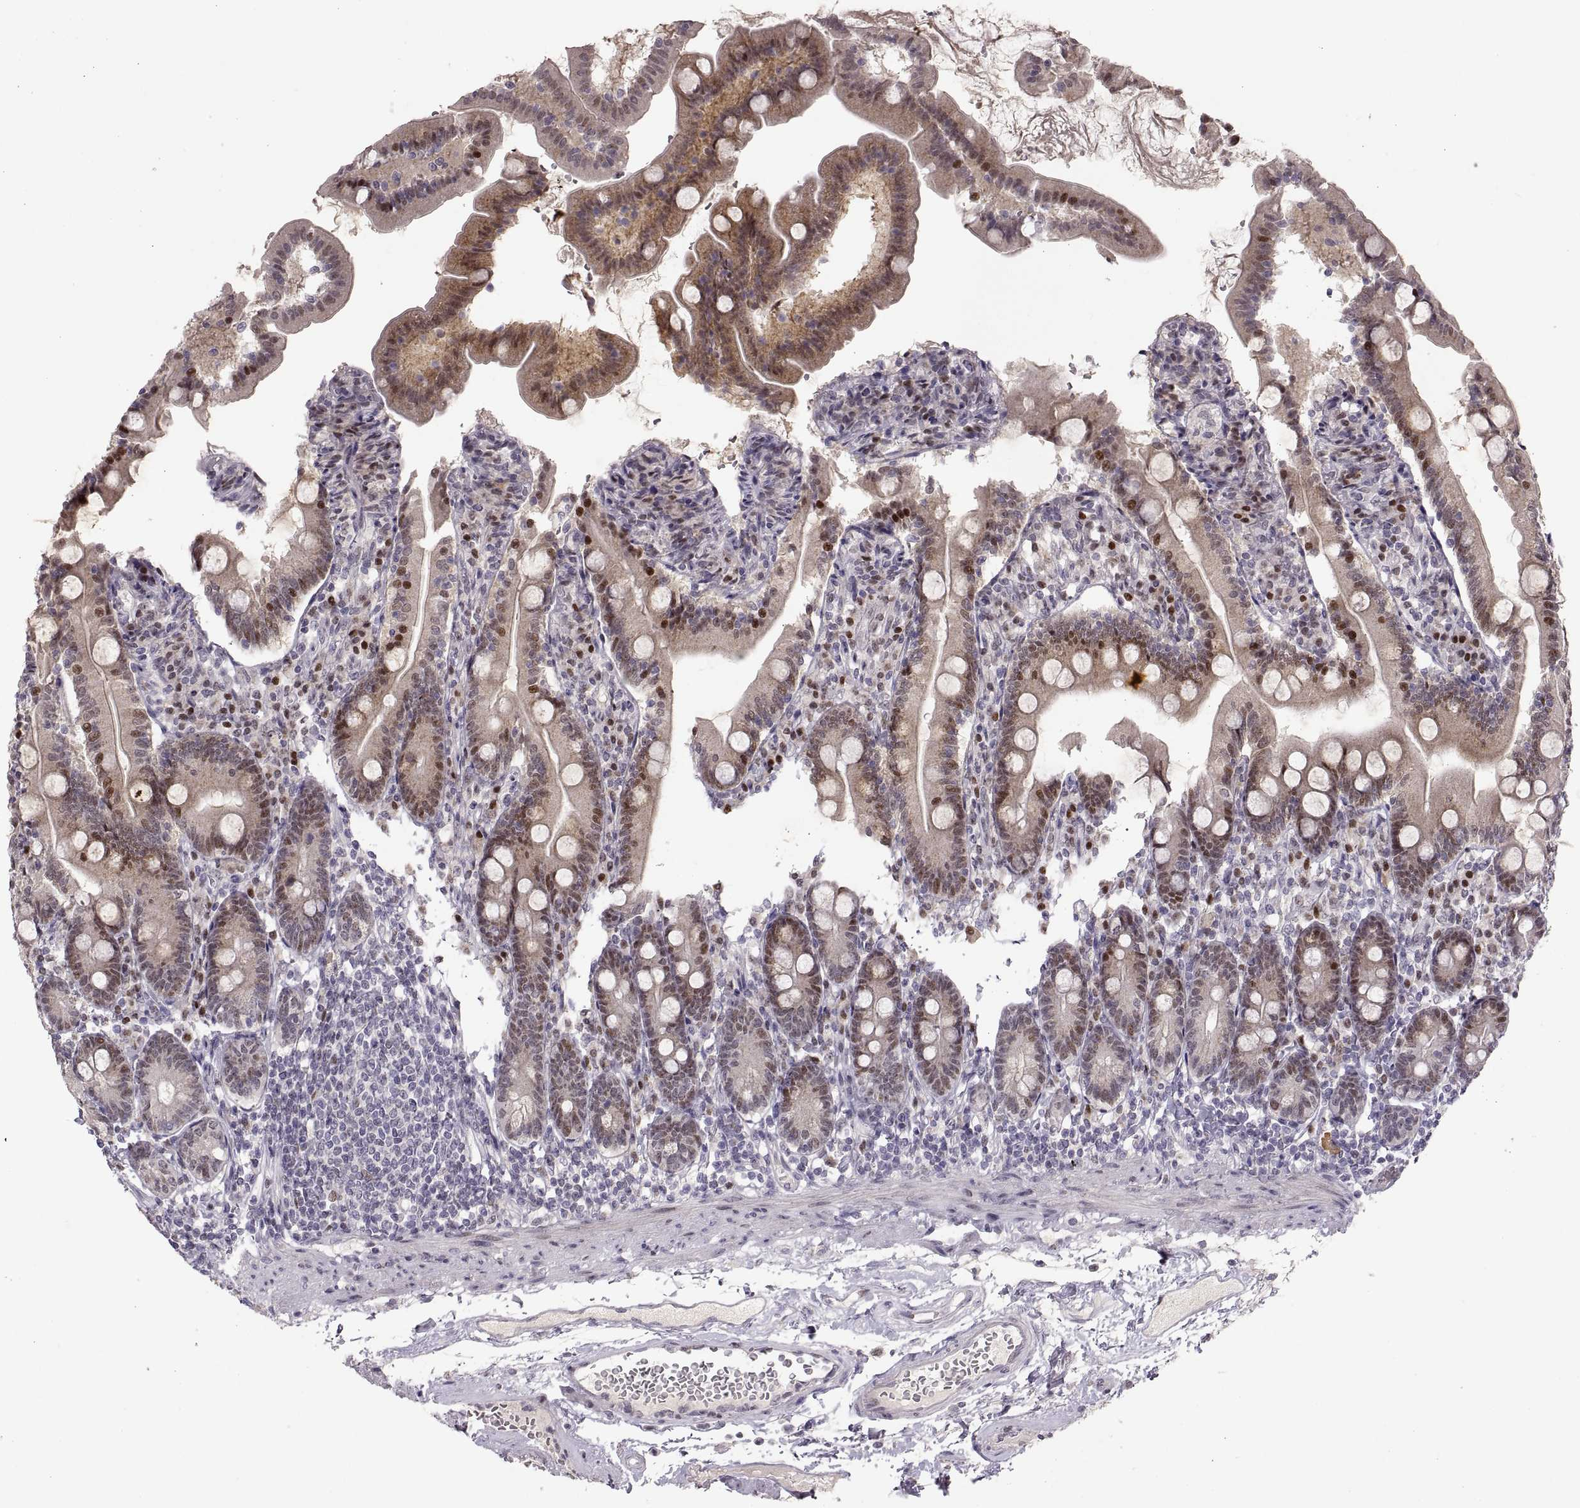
{"staining": {"intensity": "strong", "quantity": "25%-75%", "location": "nuclear"}, "tissue": "duodenum", "cell_type": "Glandular cells", "image_type": "normal", "snomed": [{"axis": "morphology", "description": "Normal tissue, NOS"}, {"axis": "topography", "description": "Duodenum"}], "caption": "Immunohistochemical staining of unremarkable human duodenum displays high levels of strong nuclear expression in about 25%-75% of glandular cells.", "gene": "SNAI1", "patient": {"sex": "female", "age": 67}}